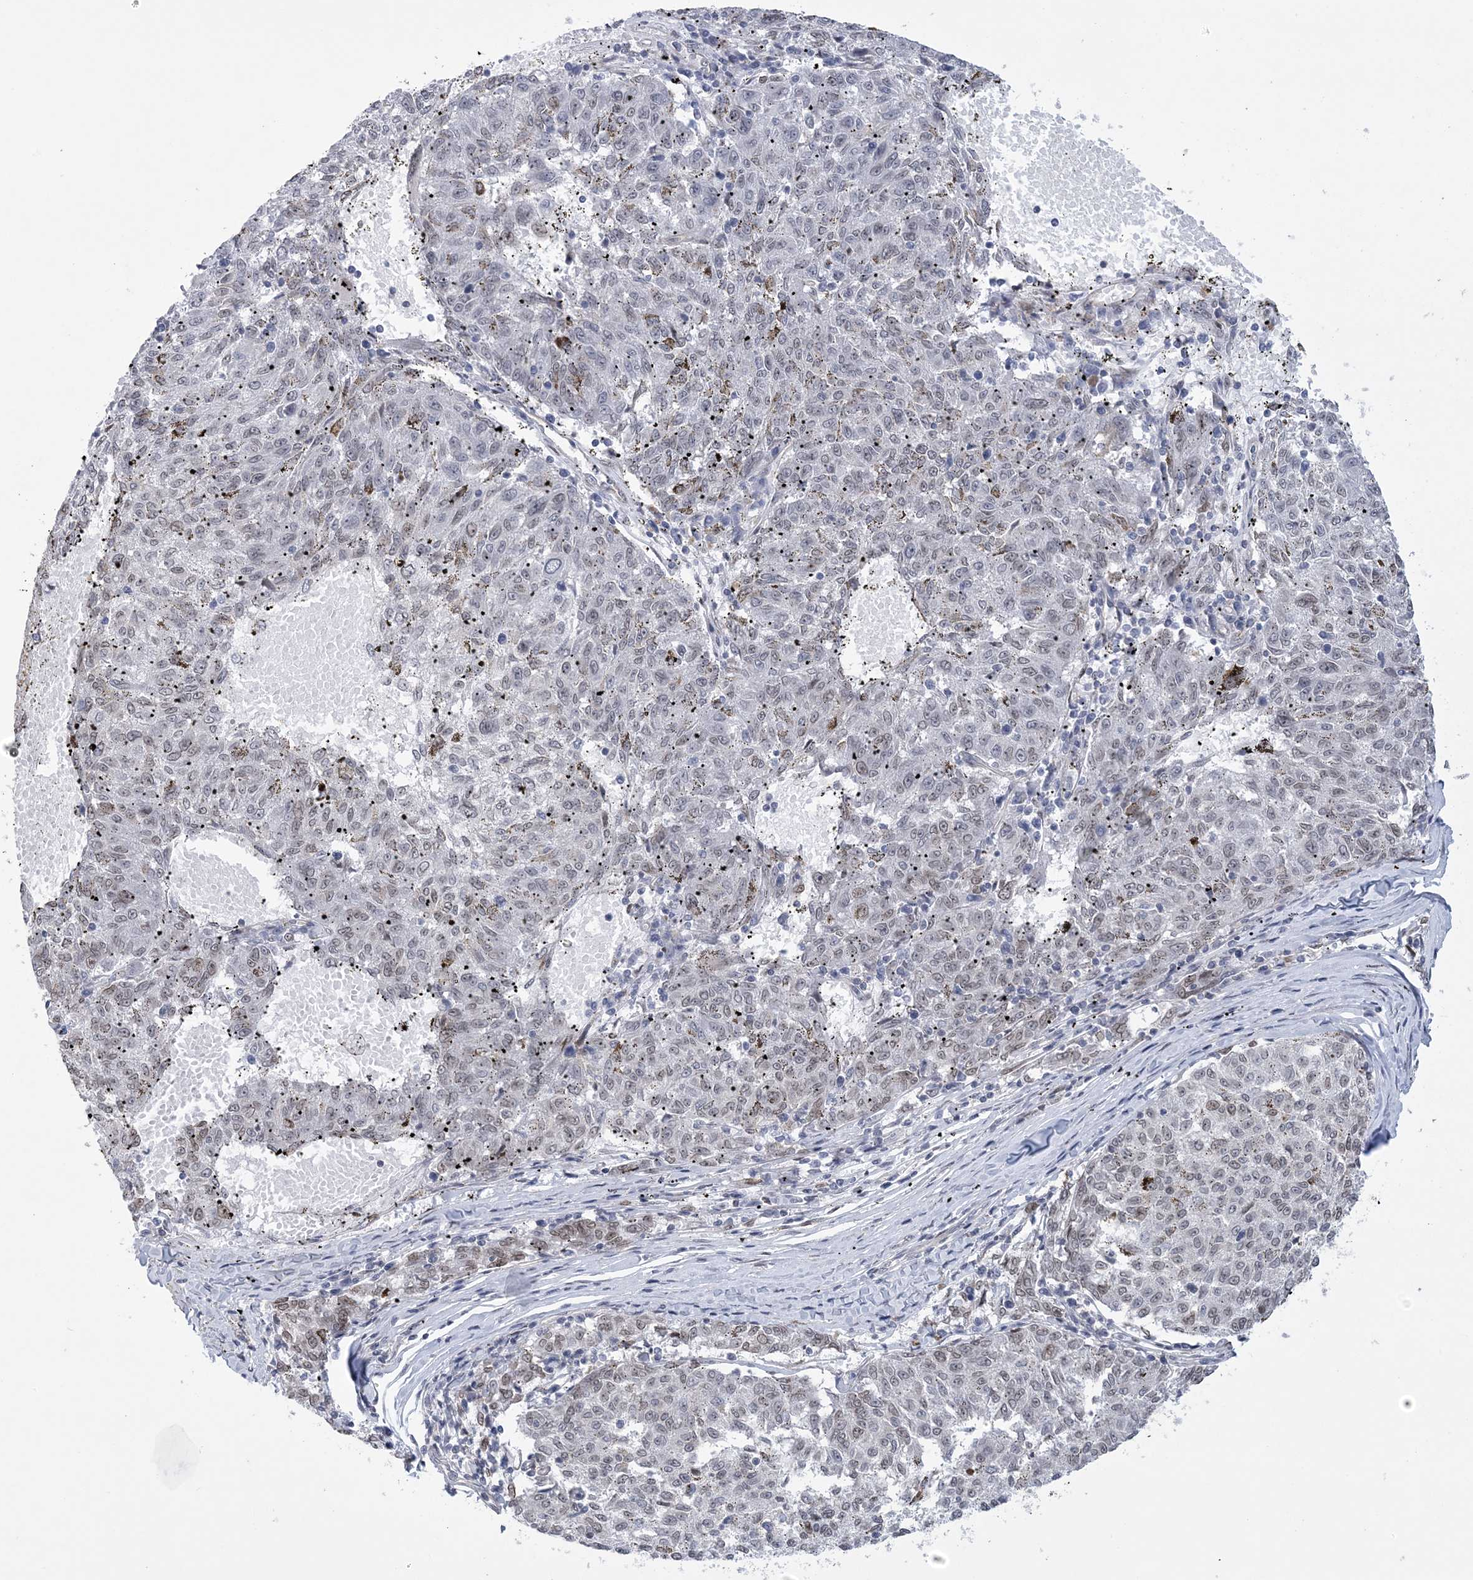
{"staining": {"intensity": "weak", "quantity": "<25%", "location": "nuclear"}, "tissue": "melanoma", "cell_type": "Tumor cells", "image_type": "cancer", "snomed": [{"axis": "morphology", "description": "Malignant melanoma, NOS"}, {"axis": "topography", "description": "Skin"}], "caption": "This is a image of immunohistochemistry (IHC) staining of malignant melanoma, which shows no expression in tumor cells. (Brightfield microscopy of DAB immunohistochemistry at high magnification).", "gene": "HOMEZ", "patient": {"sex": "female", "age": 72}}